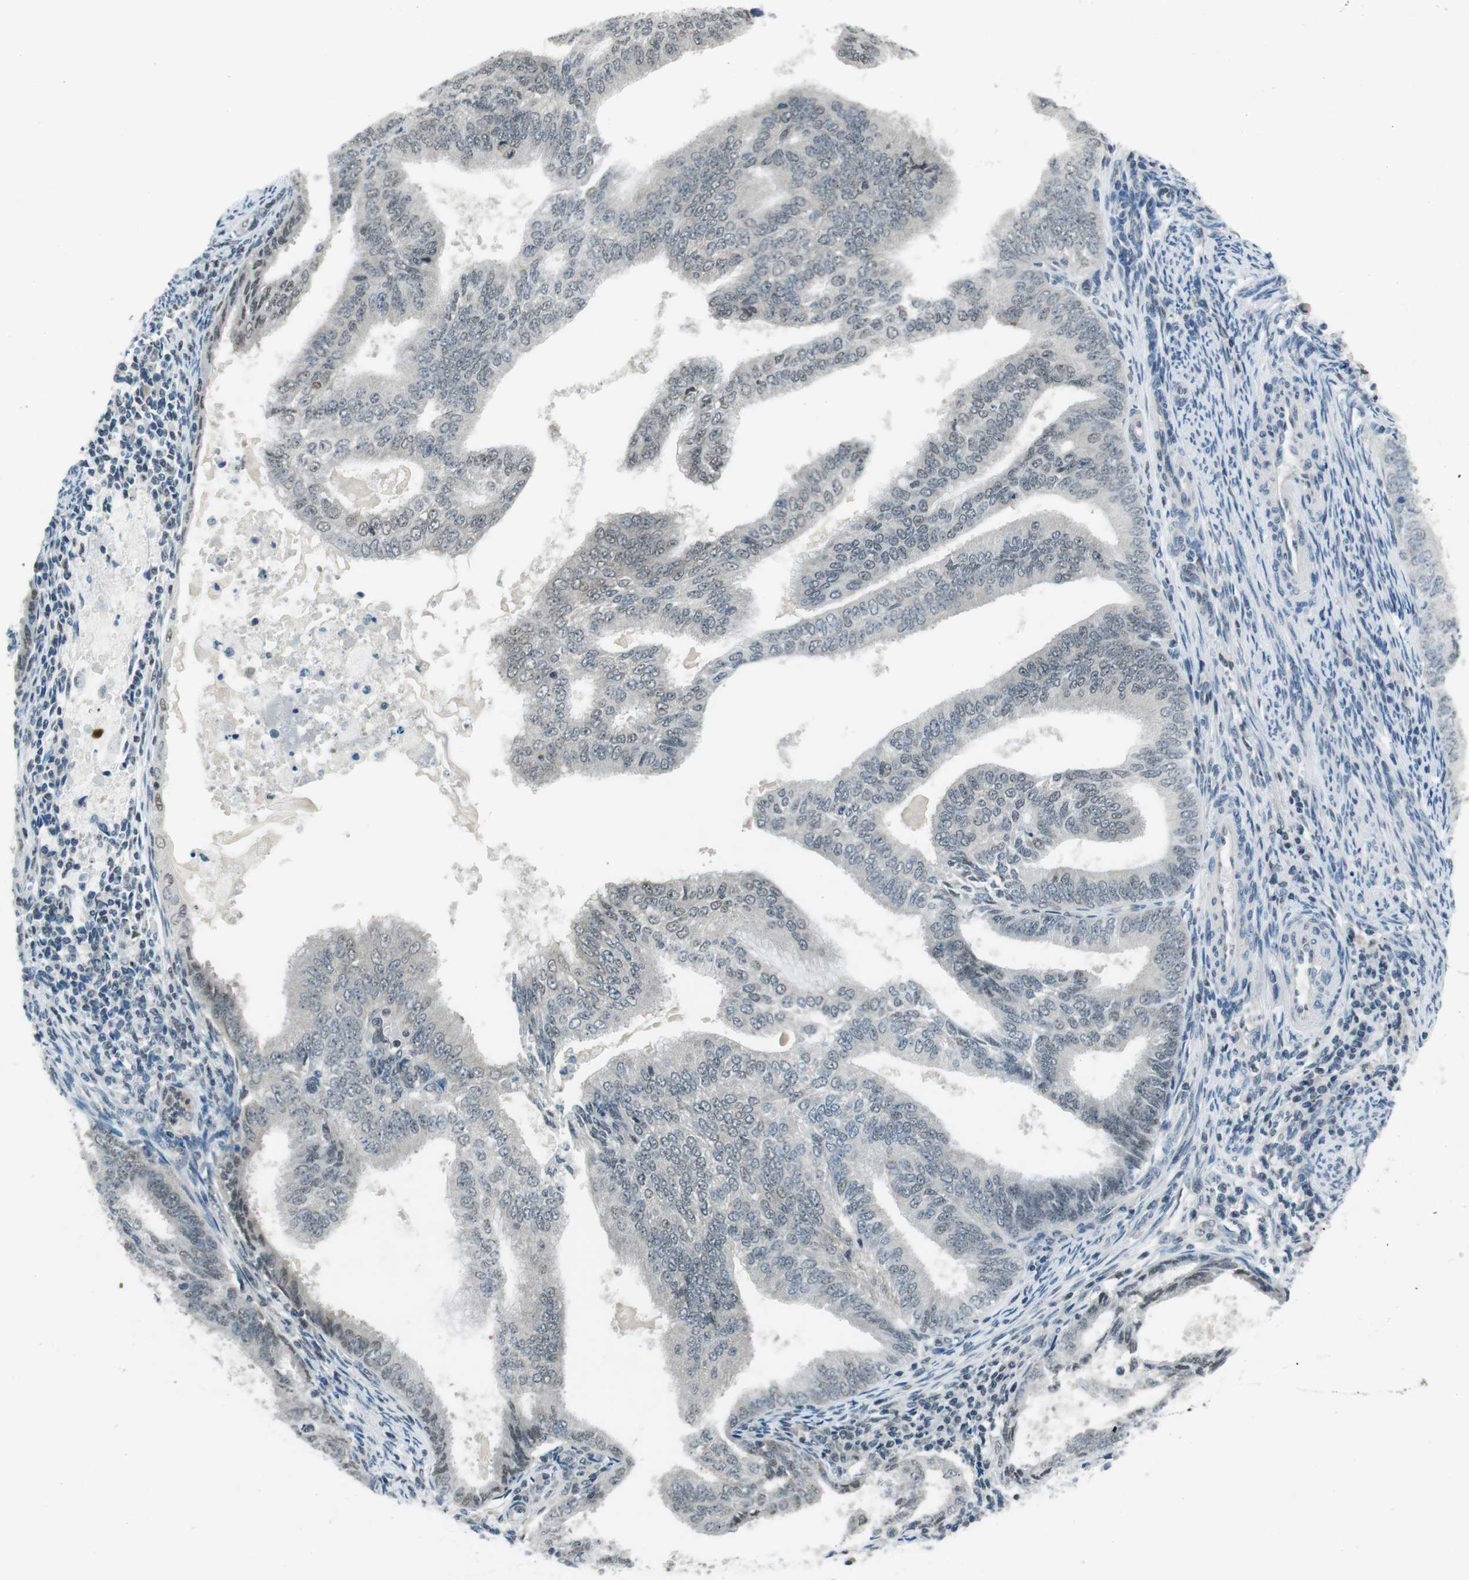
{"staining": {"intensity": "weak", "quantity": "25%-75%", "location": "cytoplasmic/membranous"}, "tissue": "endometrial cancer", "cell_type": "Tumor cells", "image_type": "cancer", "snomed": [{"axis": "morphology", "description": "Adenocarcinoma, NOS"}, {"axis": "topography", "description": "Endometrium"}], "caption": "Approximately 25%-75% of tumor cells in endometrial adenocarcinoma display weak cytoplasmic/membranous protein positivity as visualized by brown immunohistochemical staining.", "gene": "NEK4", "patient": {"sex": "female", "age": 58}}